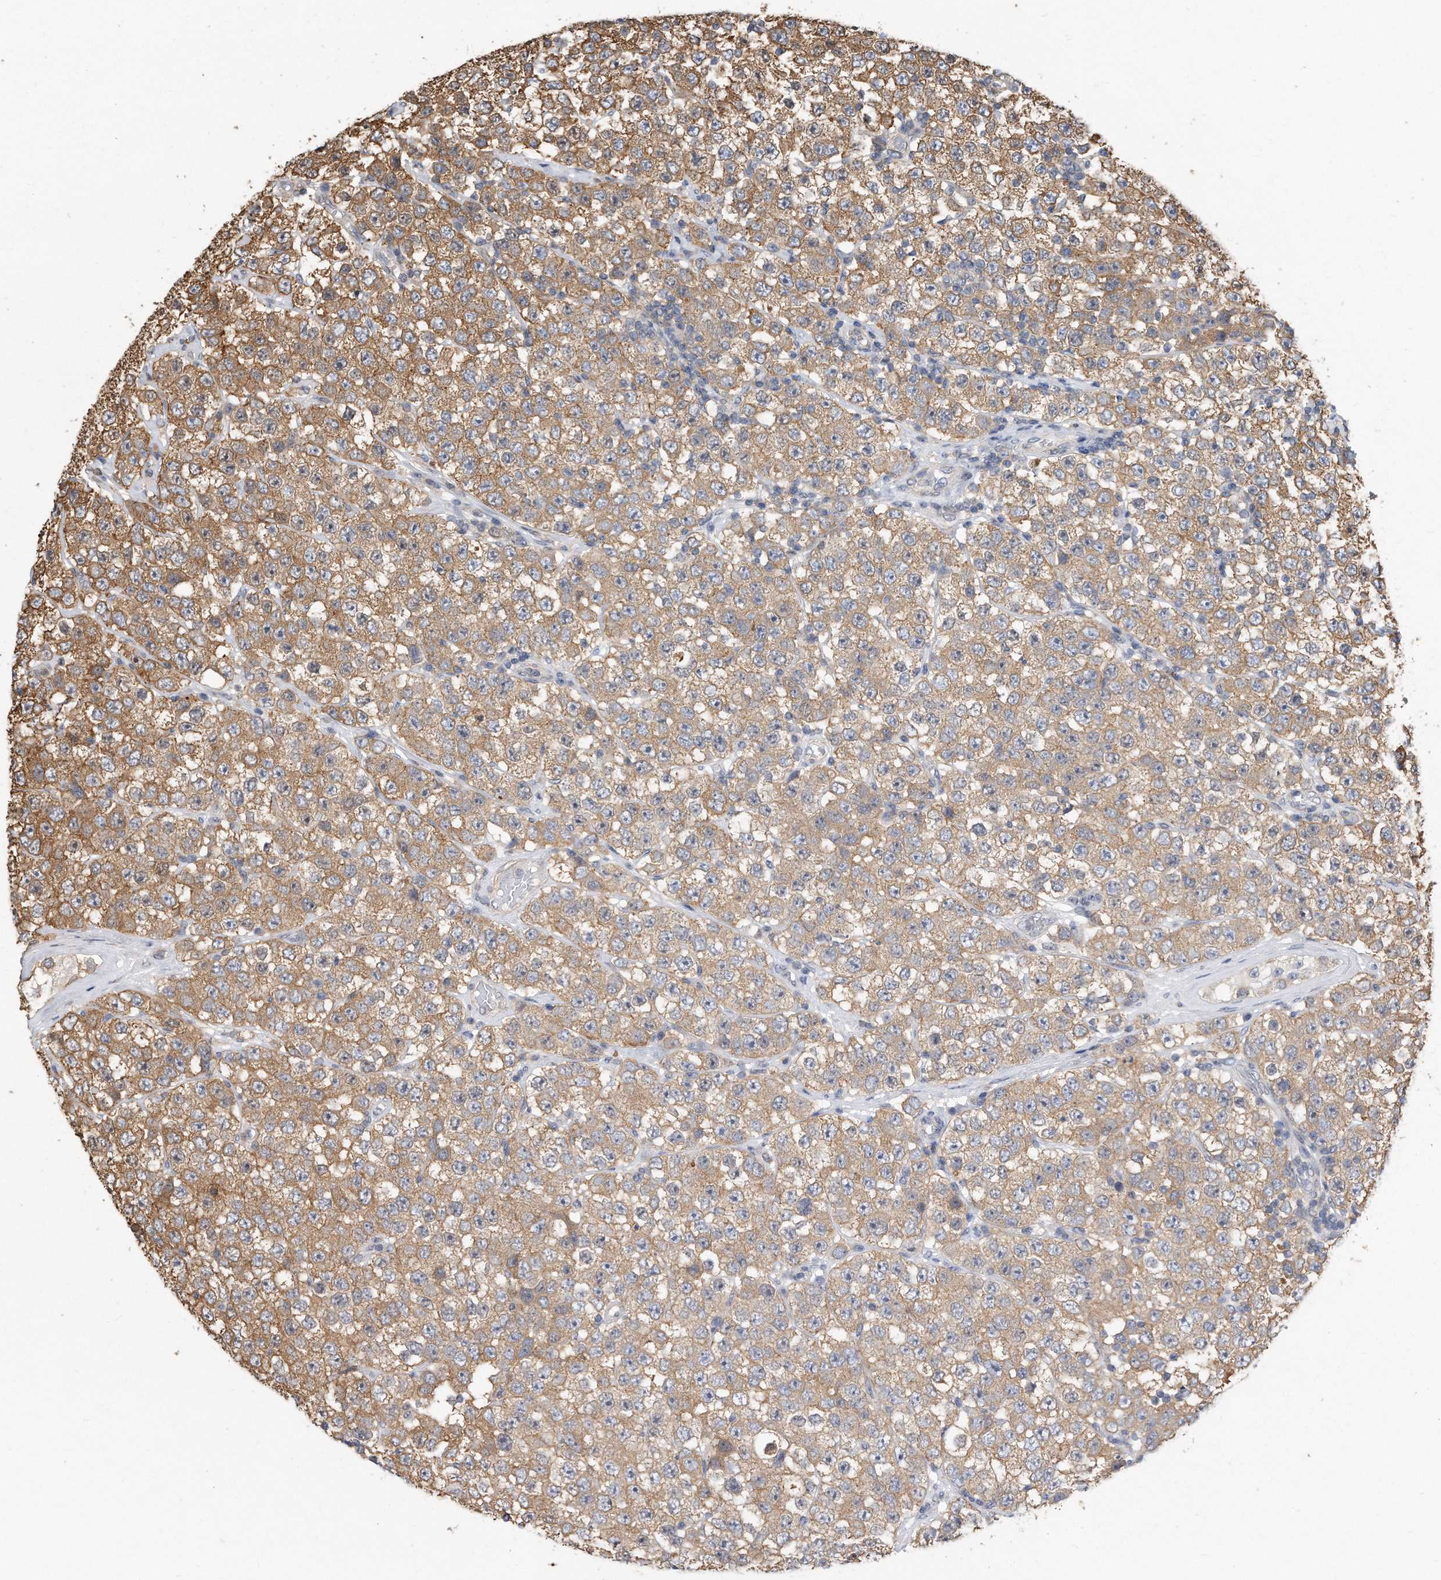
{"staining": {"intensity": "moderate", "quantity": "25%-75%", "location": "cytoplasmic/membranous"}, "tissue": "testis cancer", "cell_type": "Tumor cells", "image_type": "cancer", "snomed": [{"axis": "morphology", "description": "Seminoma, NOS"}, {"axis": "topography", "description": "Testis"}], "caption": "Immunohistochemistry (IHC) staining of testis cancer (seminoma), which shows medium levels of moderate cytoplasmic/membranous staining in approximately 25%-75% of tumor cells indicating moderate cytoplasmic/membranous protein positivity. The staining was performed using DAB (brown) for protein detection and nuclei were counterstained in hematoxylin (blue).", "gene": "TCP1", "patient": {"sex": "male", "age": 28}}